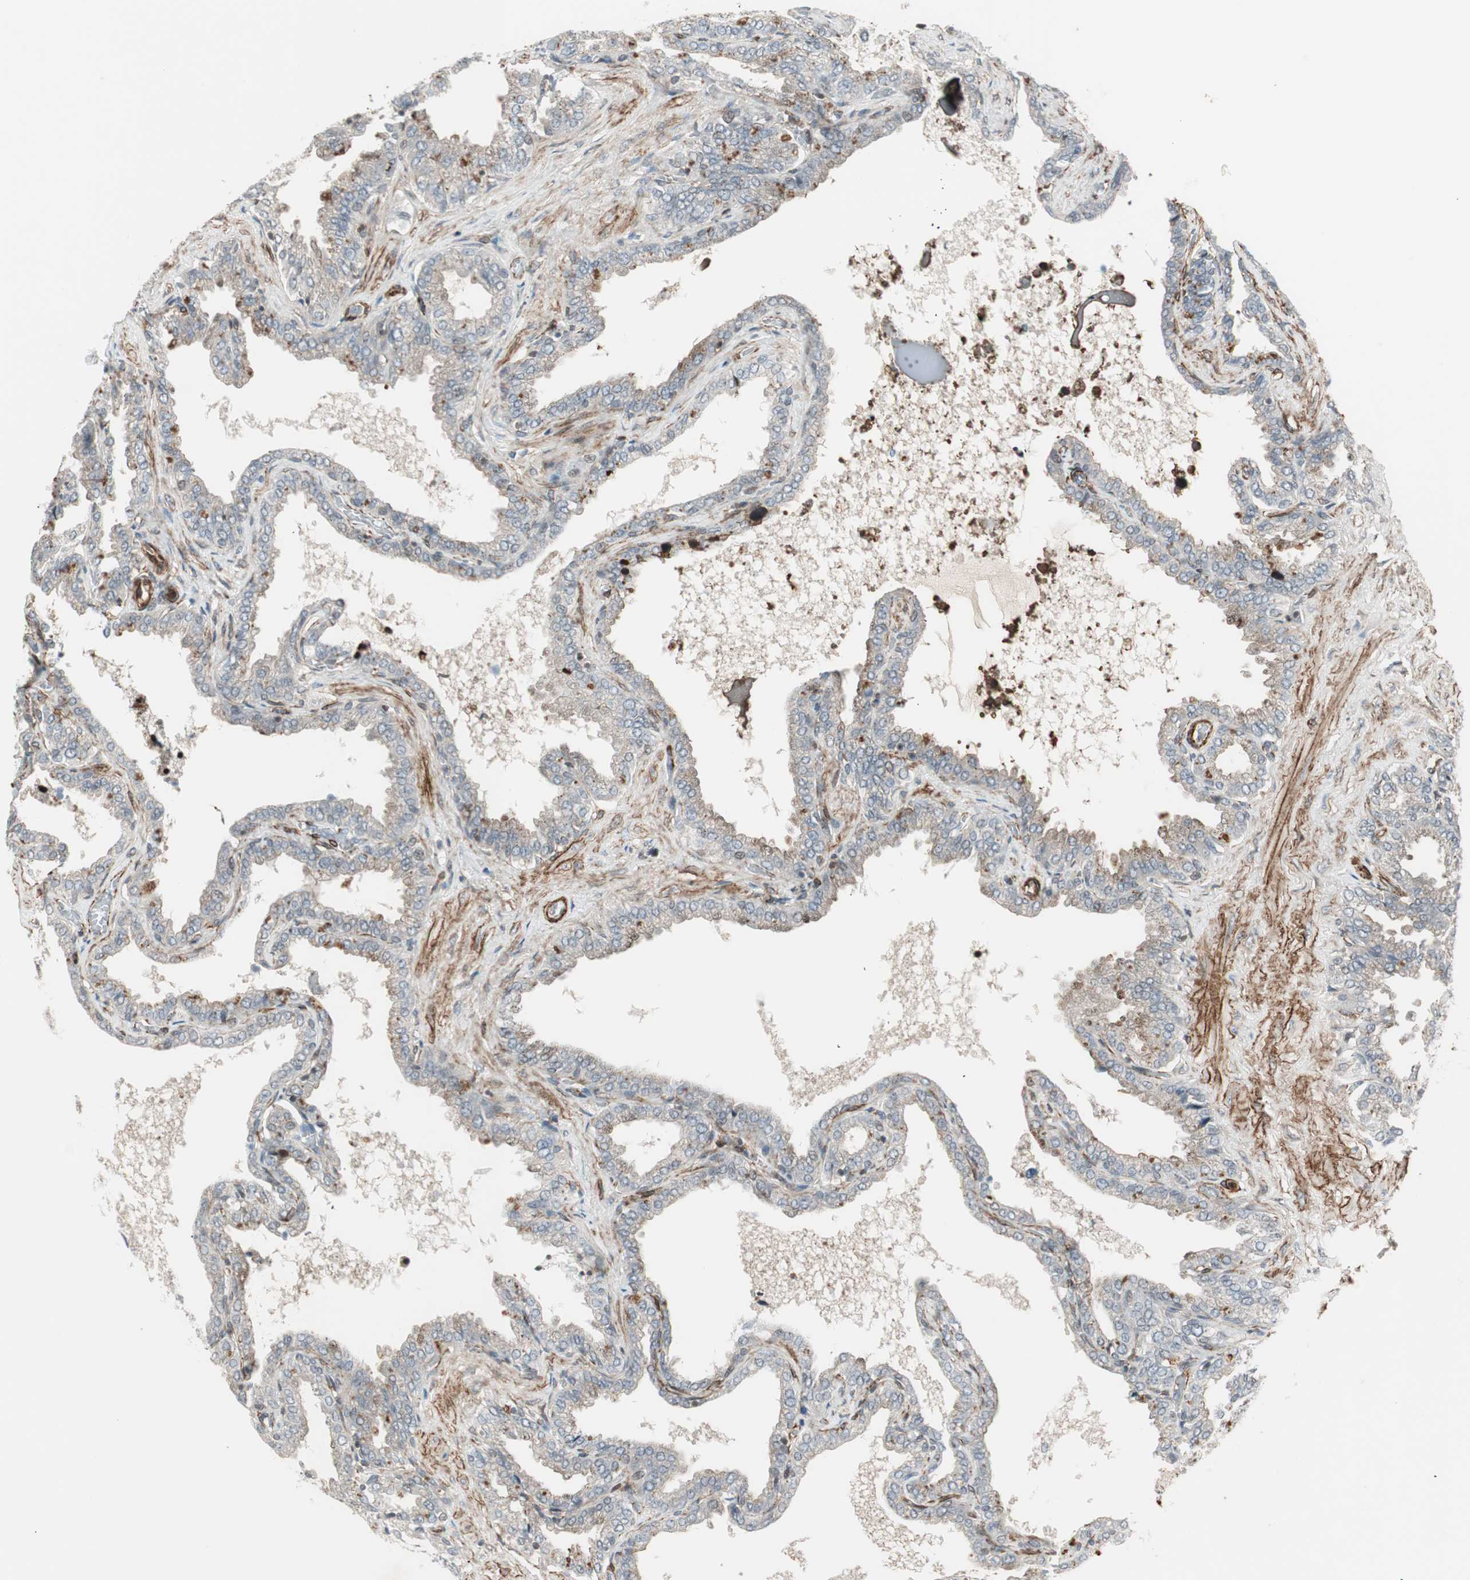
{"staining": {"intensity": "moderate", "quantity": "<25%", "location": "nuclear"}, "tissue": "seminal vesicle", "cell_type": "Glandular cells", "image_type": "normal", "snomed": [{"axis": "morphology", "description": "Normal tissue, NOS"}, {"axis": "topography", "description": "Seminal veicle"}], "caption": "The image demonstrates a brown stain indicating the presence of a protein in the nuclear of glandular cells in seminal vesicle.", "gene": "CDK19", "patient": {"sex": "male", "age": 46}}